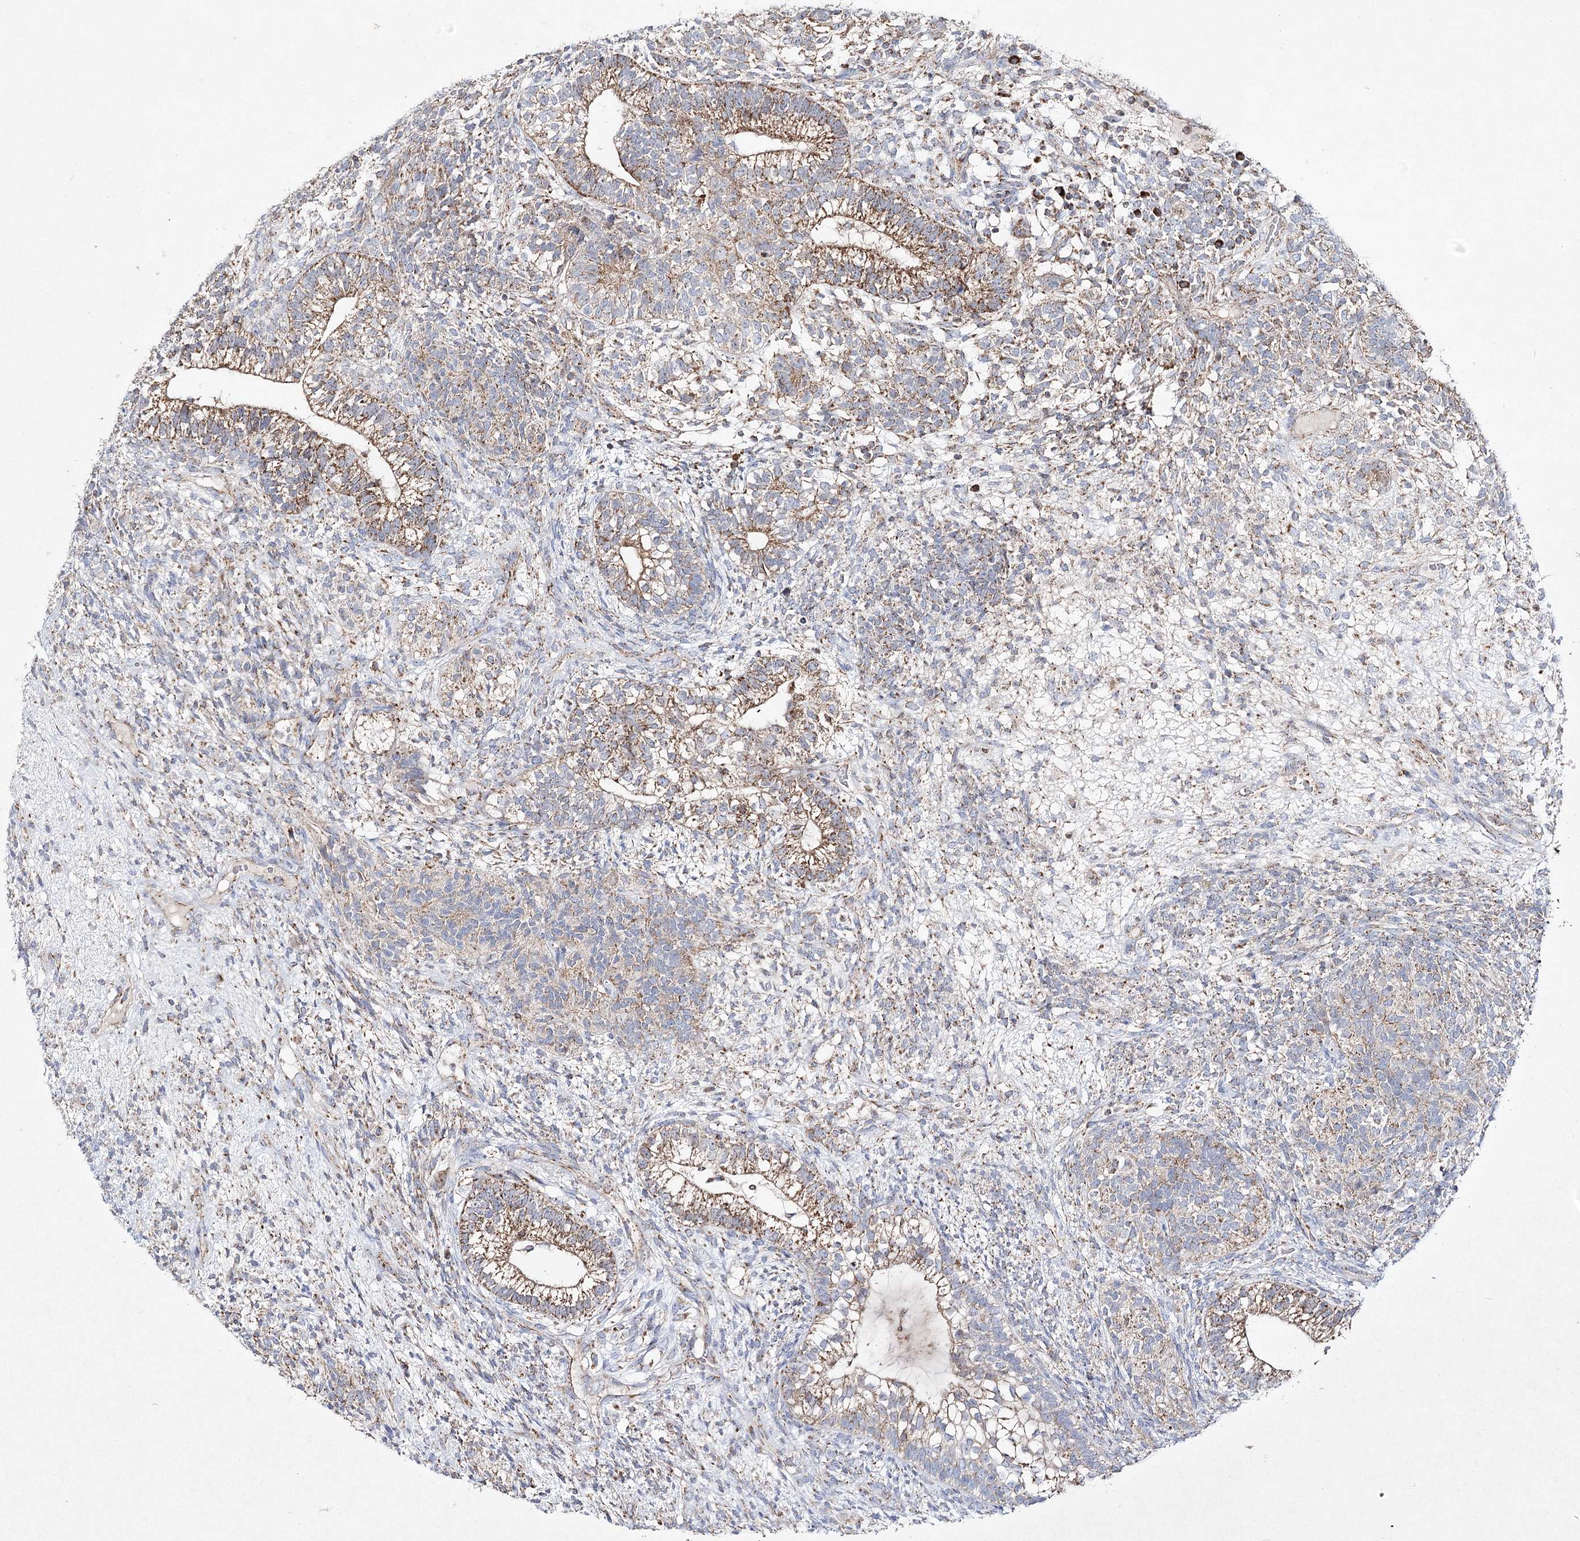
{"staining": {"intensity": "moderate", "quantity": ">75%", "location": "cytoplasmic/membranous"}, "tissue": "testis cancer", "cell_type": "Tumor cells", "image_type": "cancer", "snomed": [{"axis": "morphology", "description": "Seminoma, NOS"}, {"axis": "morphology", "description": "Carcinoma, Embryonal, NOS"}, {"axis": "topography", "description": "Testis"}], "caption": "Immunohistochemical staining of human testis cancer (seminoma) displays moderate cytoplasmic/membranous protein staining in about >75% of tumor cells.", "gene": "DNA2", "patient": {"sex": "male", "age": 28}}